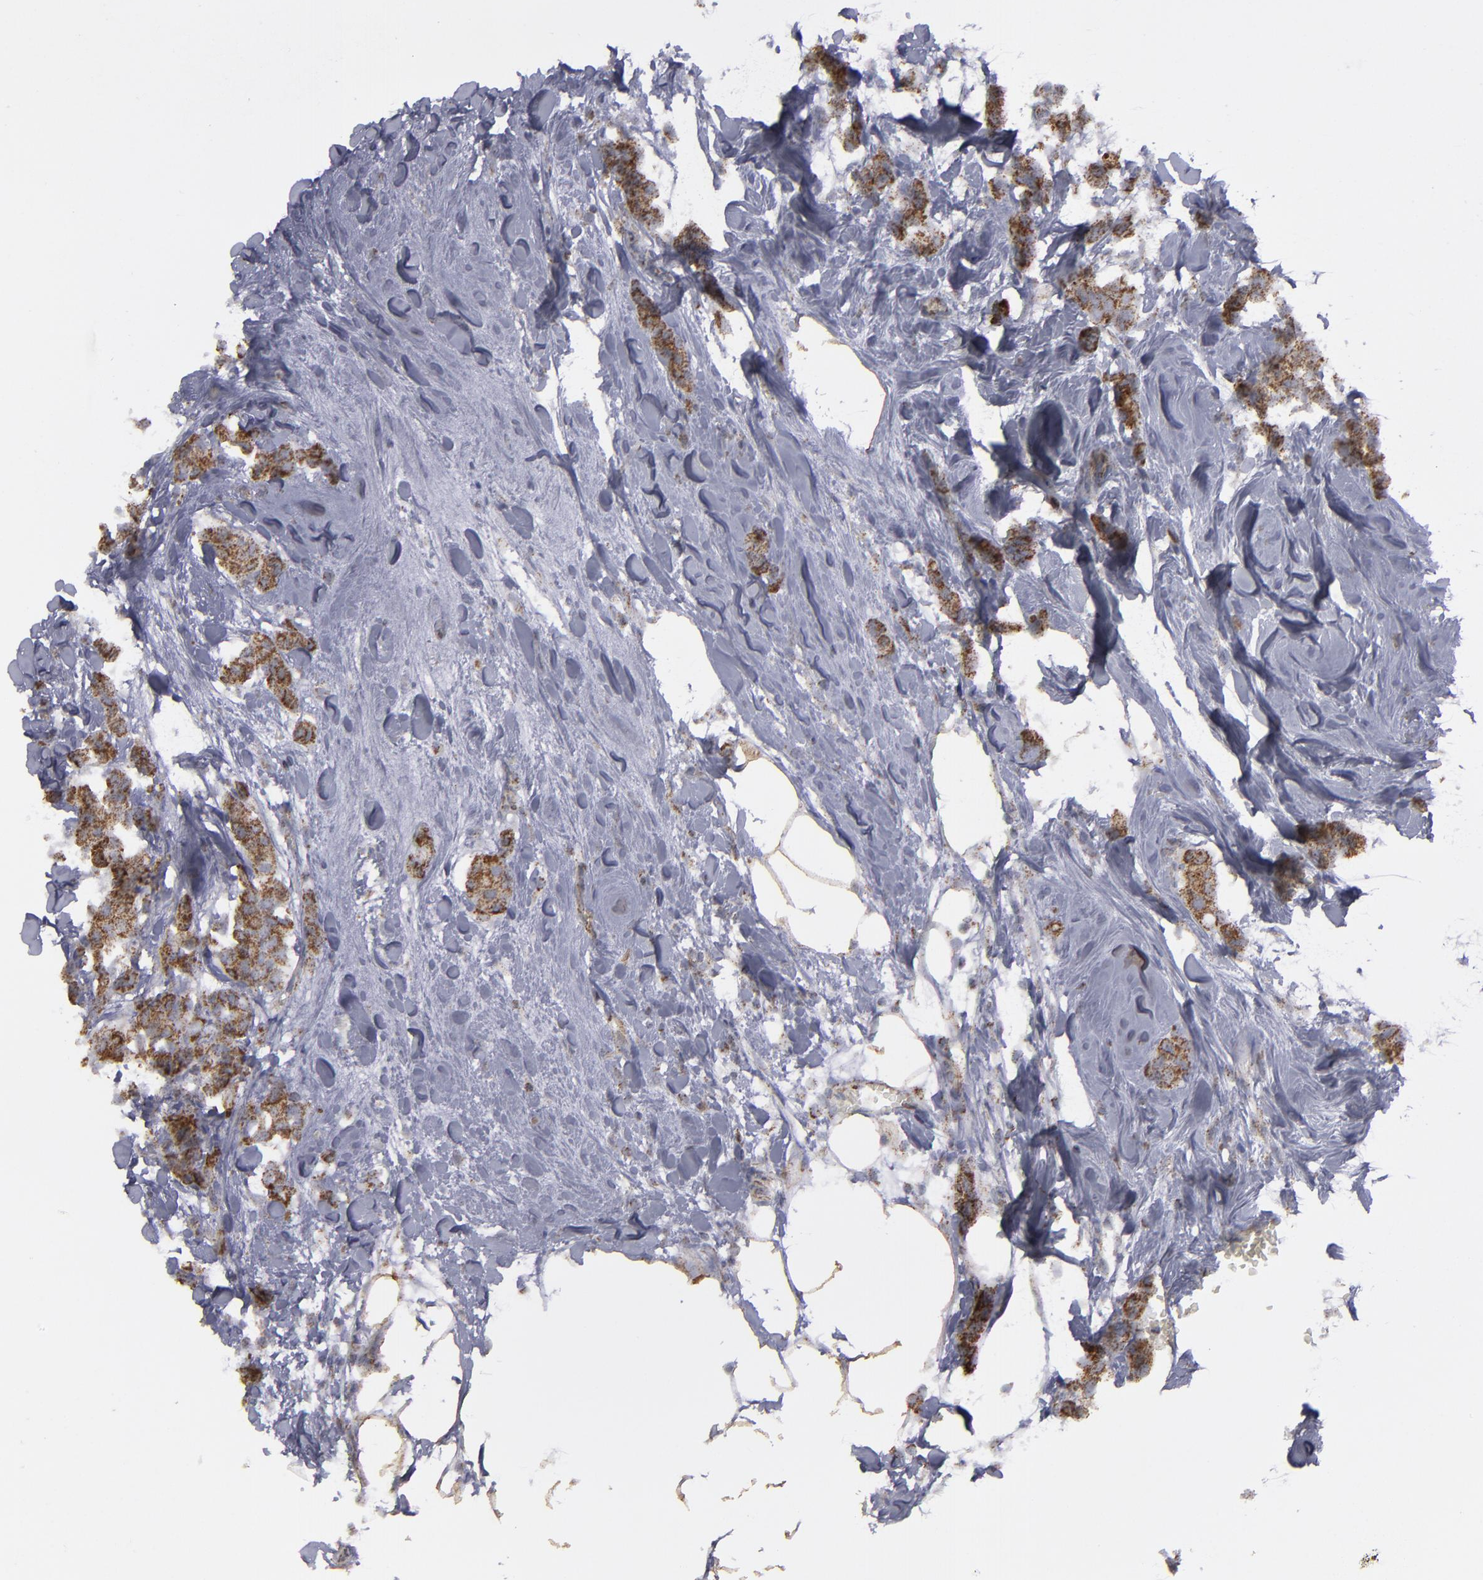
{"staining": {"intensity": "strong", "quantity": ">75%", "location": "cytoplasmic/membranous"}, "tissue": "breast cancer", "cell_type": "Tumor cells", "image_type": "cancer", "snomed": [{"axis": "morphology", "description": "Duct carcinoma"}, {"axis": "topography", "description": "Breast"}], "caption": "IHC micrograph of human breast cancer stained for a protein (brown), which exhibits high levels of strong cytoplasmic/membranous staining in approximately >75% of tumor cells.", "gene": "MYOM2", "patient": {"sex": "female", "age": 84}}